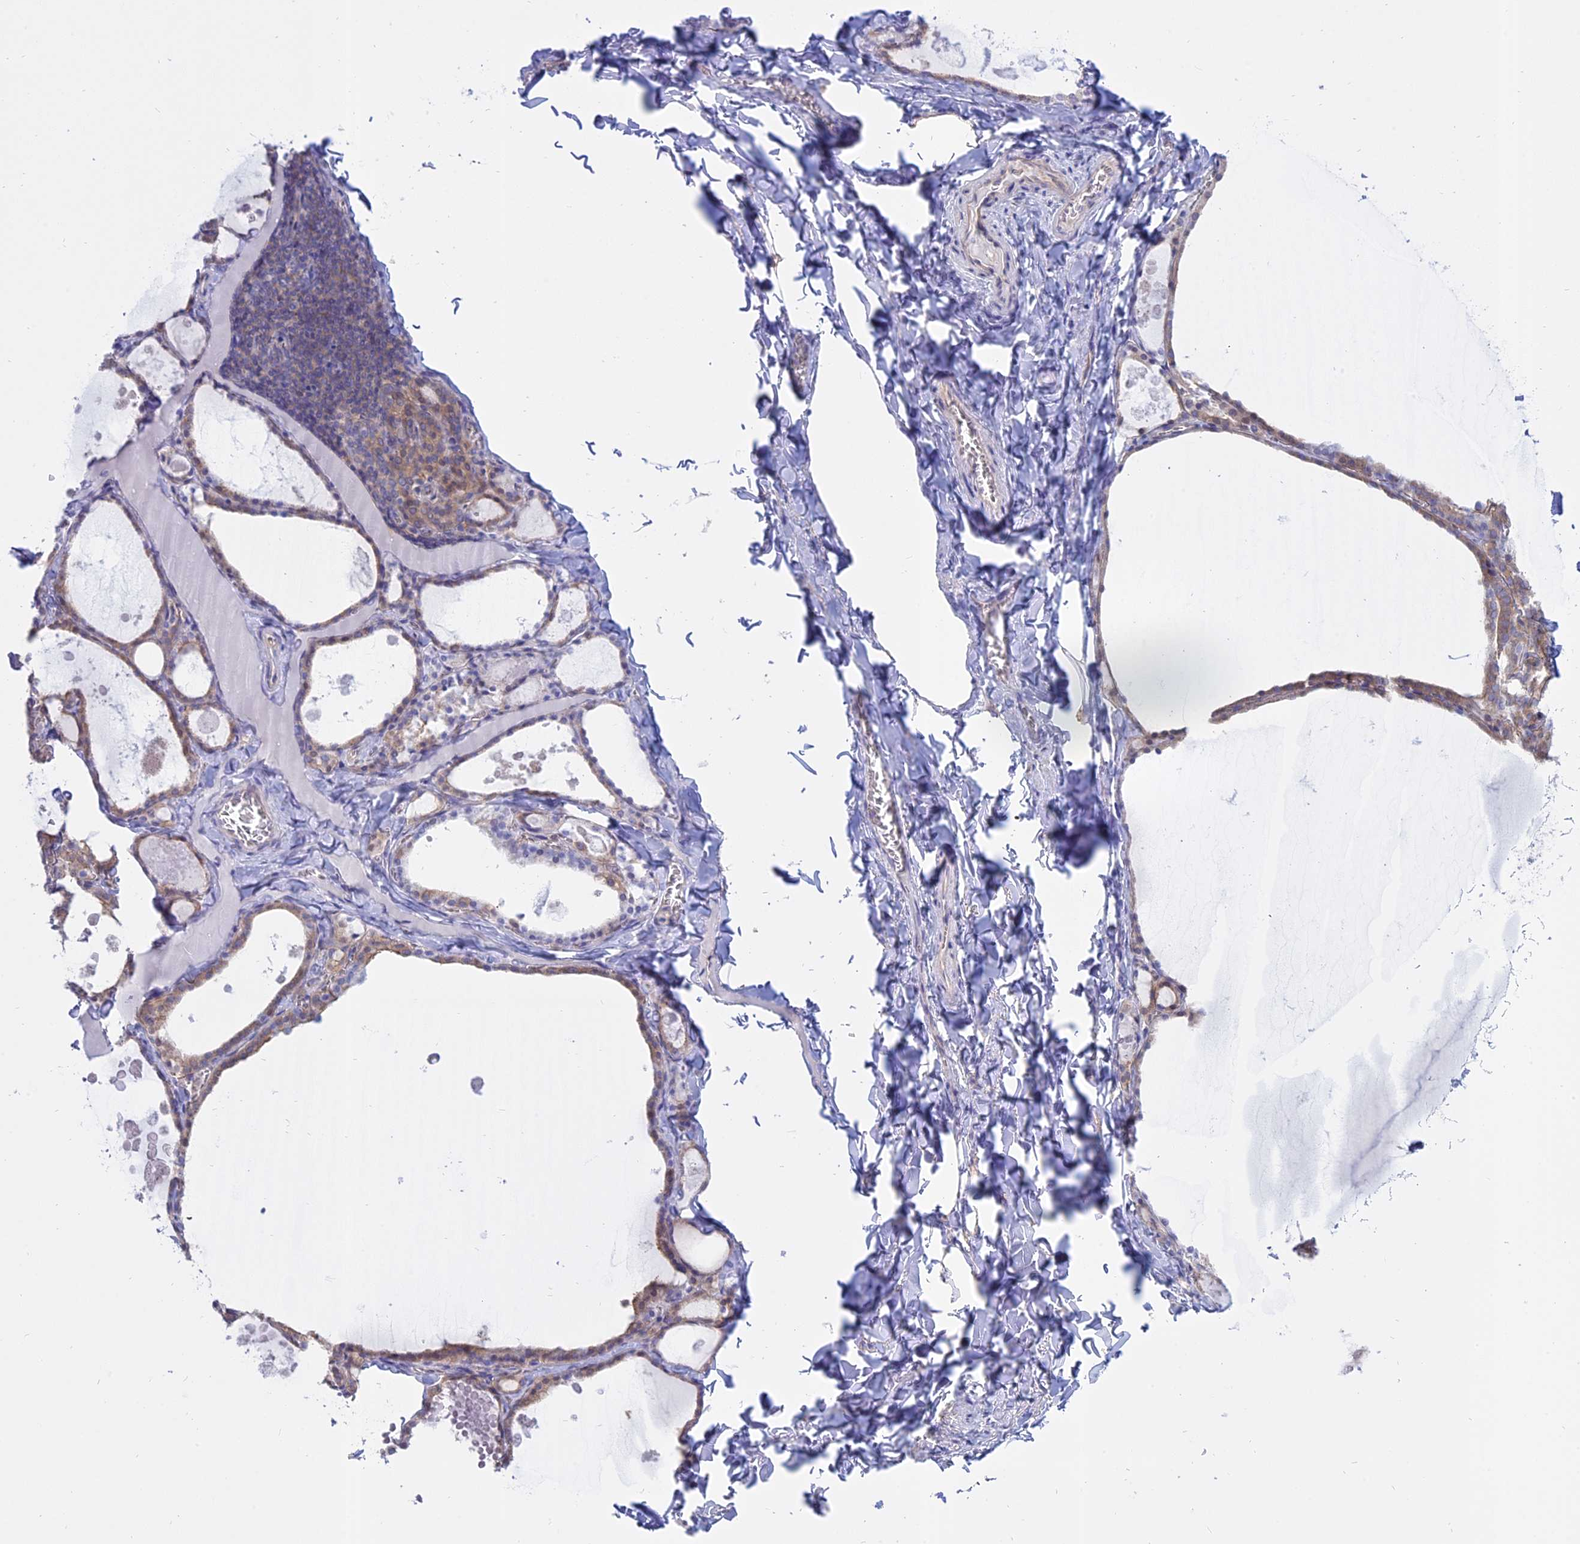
{"staining": {"intensity": "moderate", "quantity": ">75%", "location": "cytoplasmic/membranous"}, "tissue": "thyroid gland", "cell_type": "Glandular cells", "image_type": "normal", "snomed": [{"axis": "morphology", "description": "Normal tissue, NOS"}, {"axis": "topography", "description": "Thyroid gland"}], "caption": "A medium amount of moderate cytoplasmic/membranous expression is present in approximately >75% of glandular cells in unremarkable thyroid gland. Ihc stains the protein of interest in brown and the nuclei are stained blue.", "gene": "AHCYL1", "patient": {"sex": "male", "age": 56}}